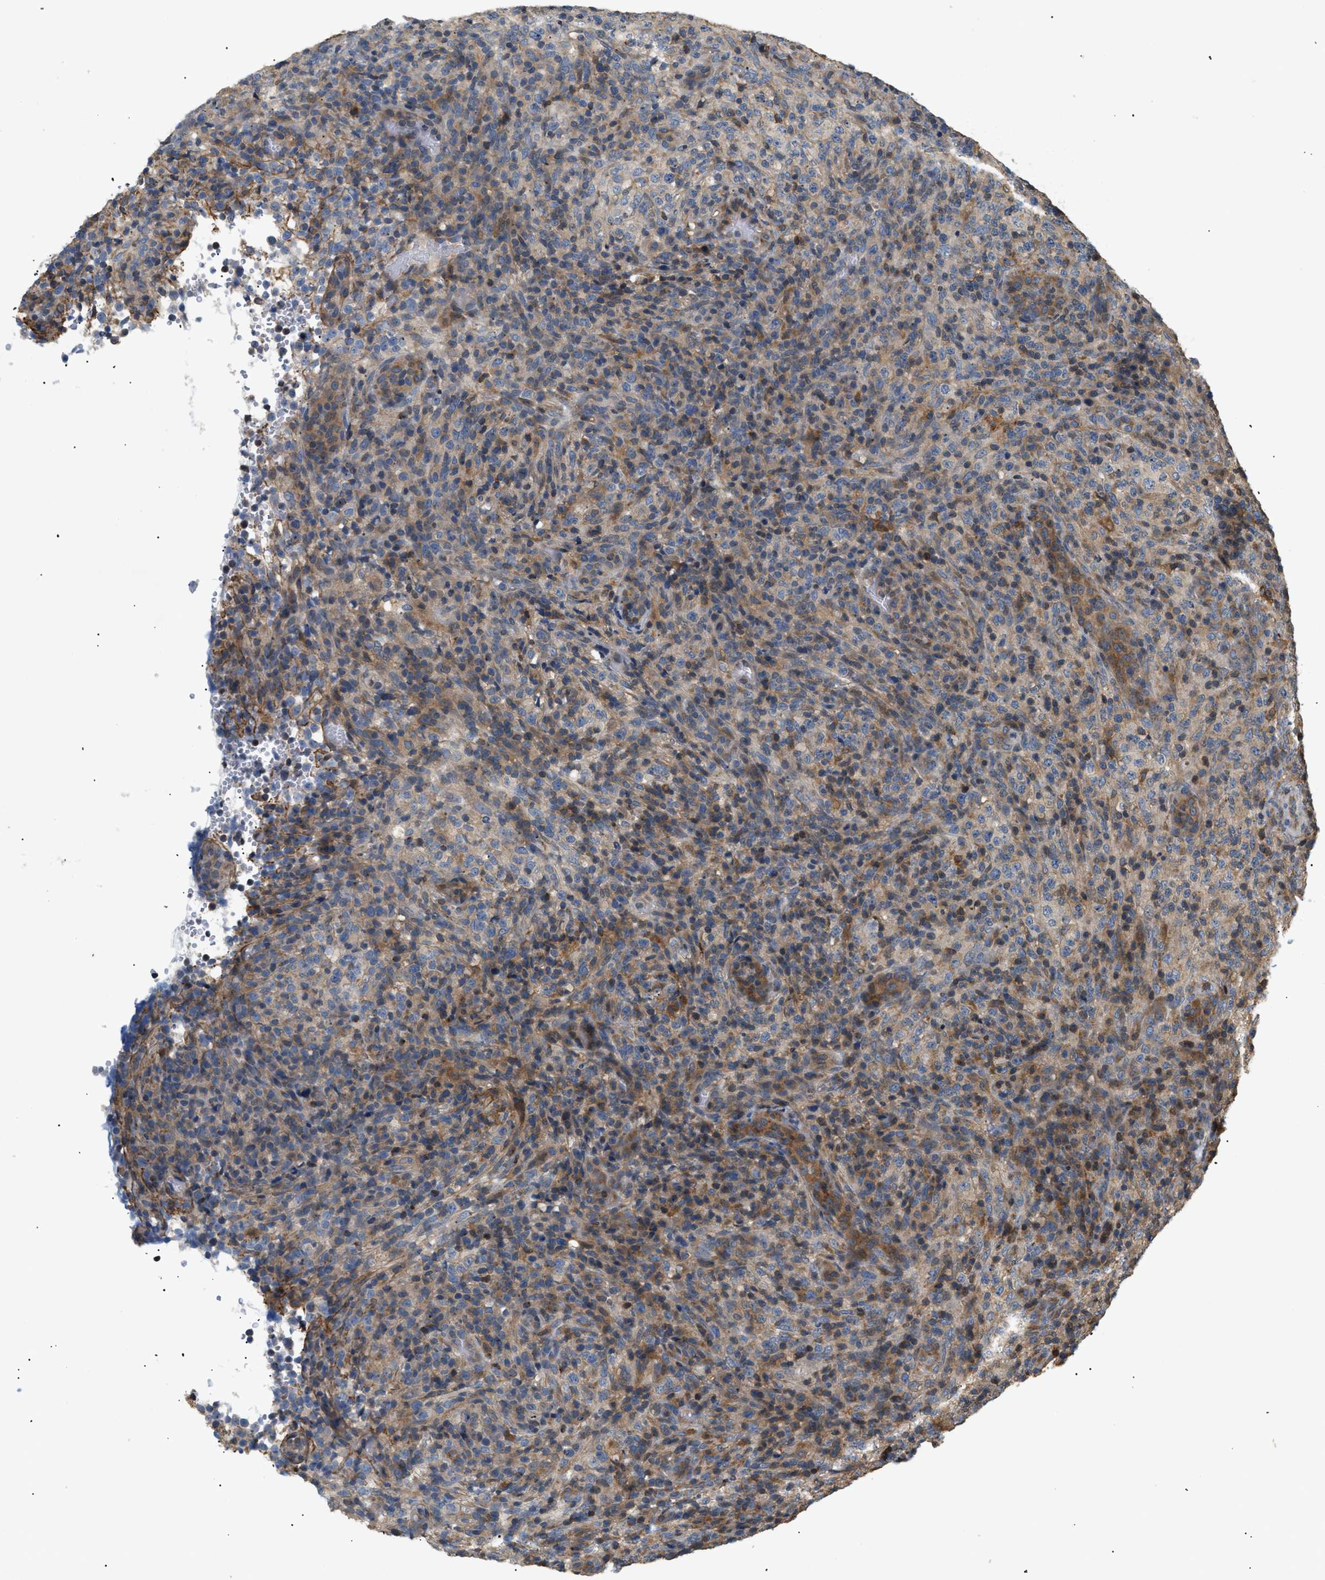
{"staining": {"intensity": "moderate", "quantity": "25%-75%", "location": "cytoplasmic/membranous"}, "tissue": "lymphoma", "cell_type": "Tumor cells", "image_type": "cancer", "snomed": [{"axis": "morphology", "description": "Malignant lymphoma, non-Hodgkin's type, High grade"}, {"axis": "topography", "description": "Lymph node"}], "caption": "Moderate cytoplasmic/membranous protein positivity is seen in about 25%-75% of tumor cells in malignant lymphoma, non-Hodgkin's type (high-grade).", "gene": "FARS2", "patient": {"sex": "female", "age": 76}}